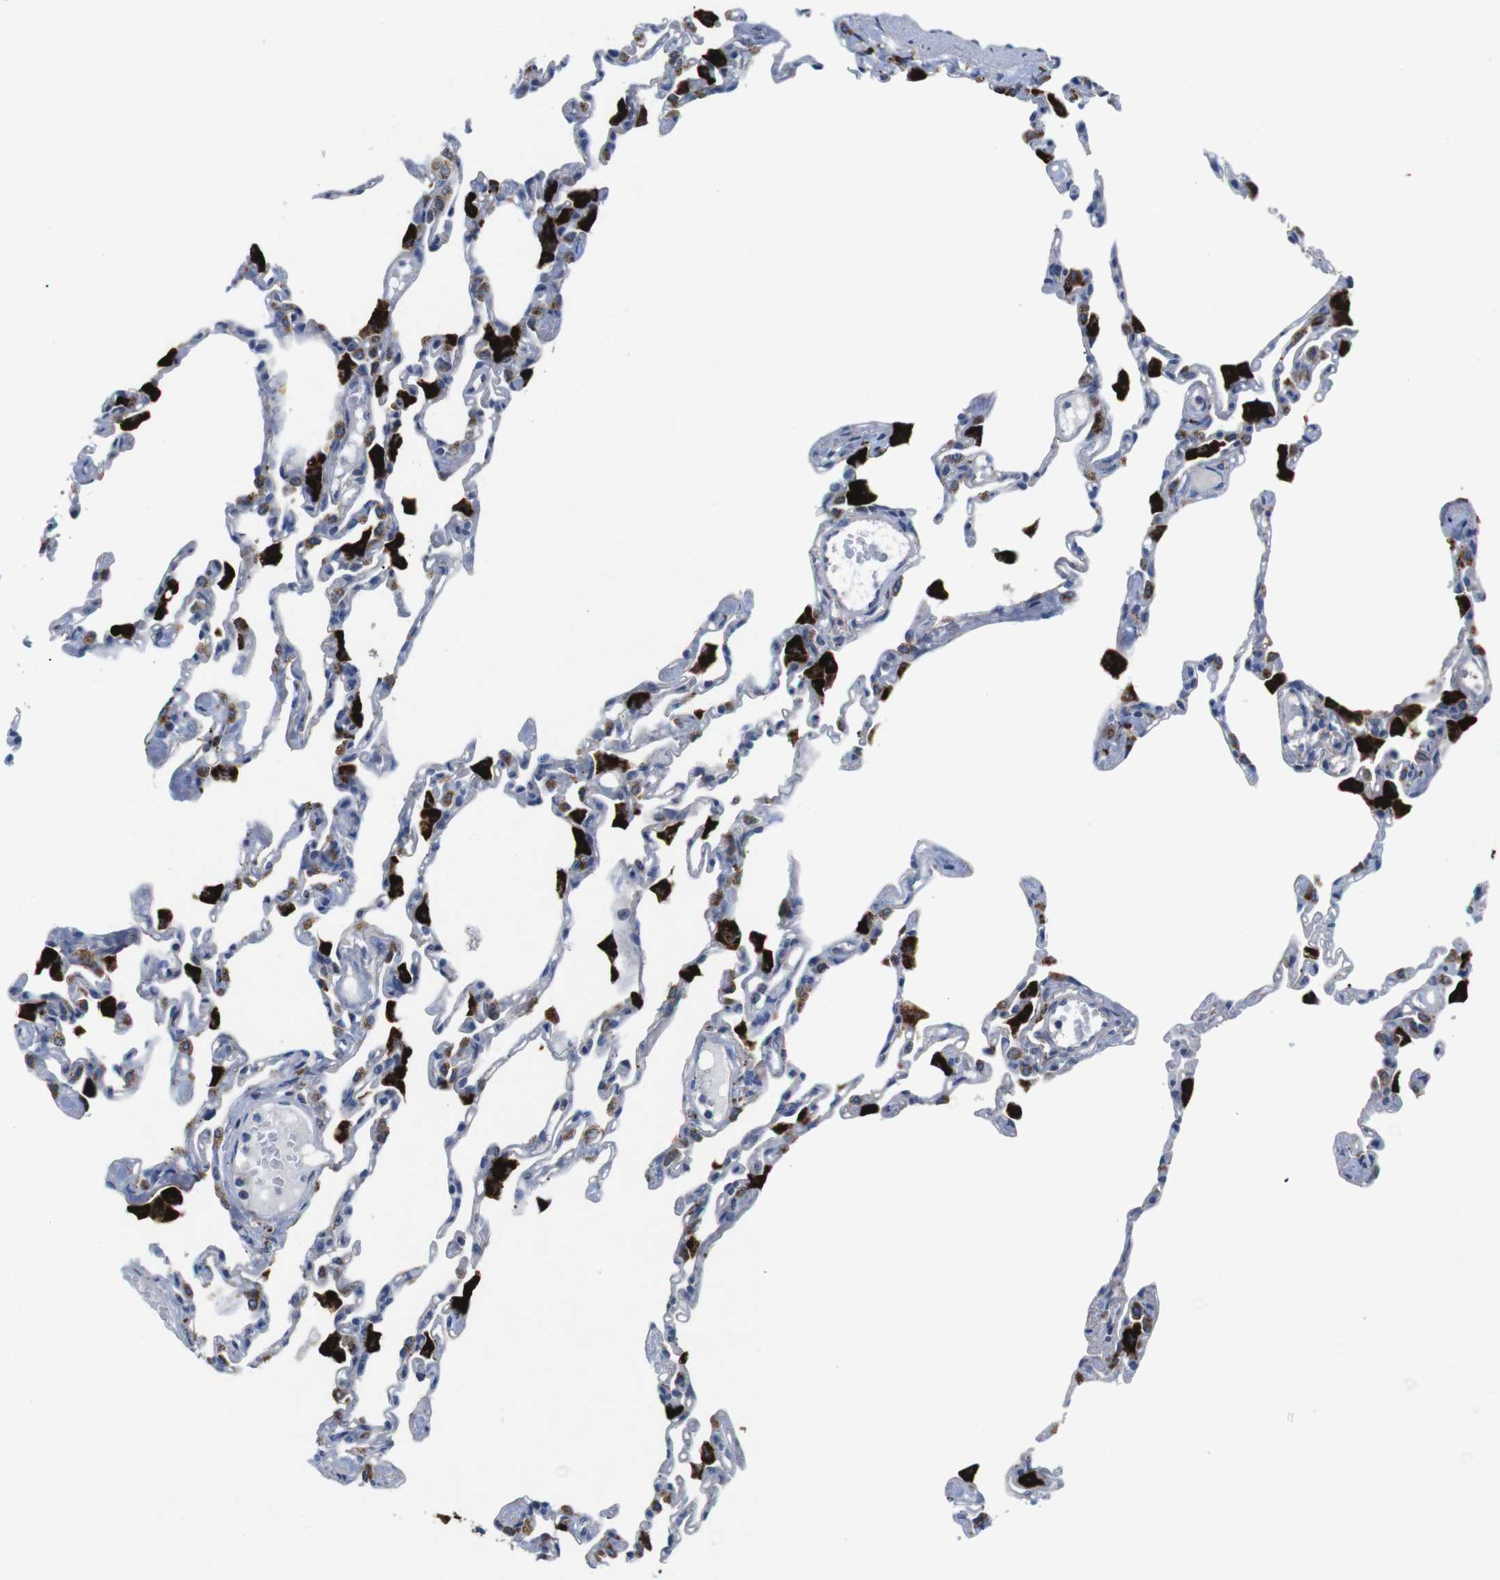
{"staining": {"intensity": "moderate", "quantity": "25%-75%", "location": "cytoplasmic/membranous"}, "tissue": "lung", "cell_type": "Alveolar cells", "image_type": "normal", "snomed": [{"axis": "morphology", "description": "Normal tissue, NOS"}, {"axis": "topography", "description": "Lung"}], "caption": "Lung was stained to show a protein in brown. There is medium levels of moderate cytoplasmic/membranous positivity in about 25%-75% of alveolar cells. Using DAB (brown) and hematoxylin (blue) stains, captured at high magnification using brightfield microscopy.", "gene": "F2RL1", "patient": {"sex": "female", "age": 49}}